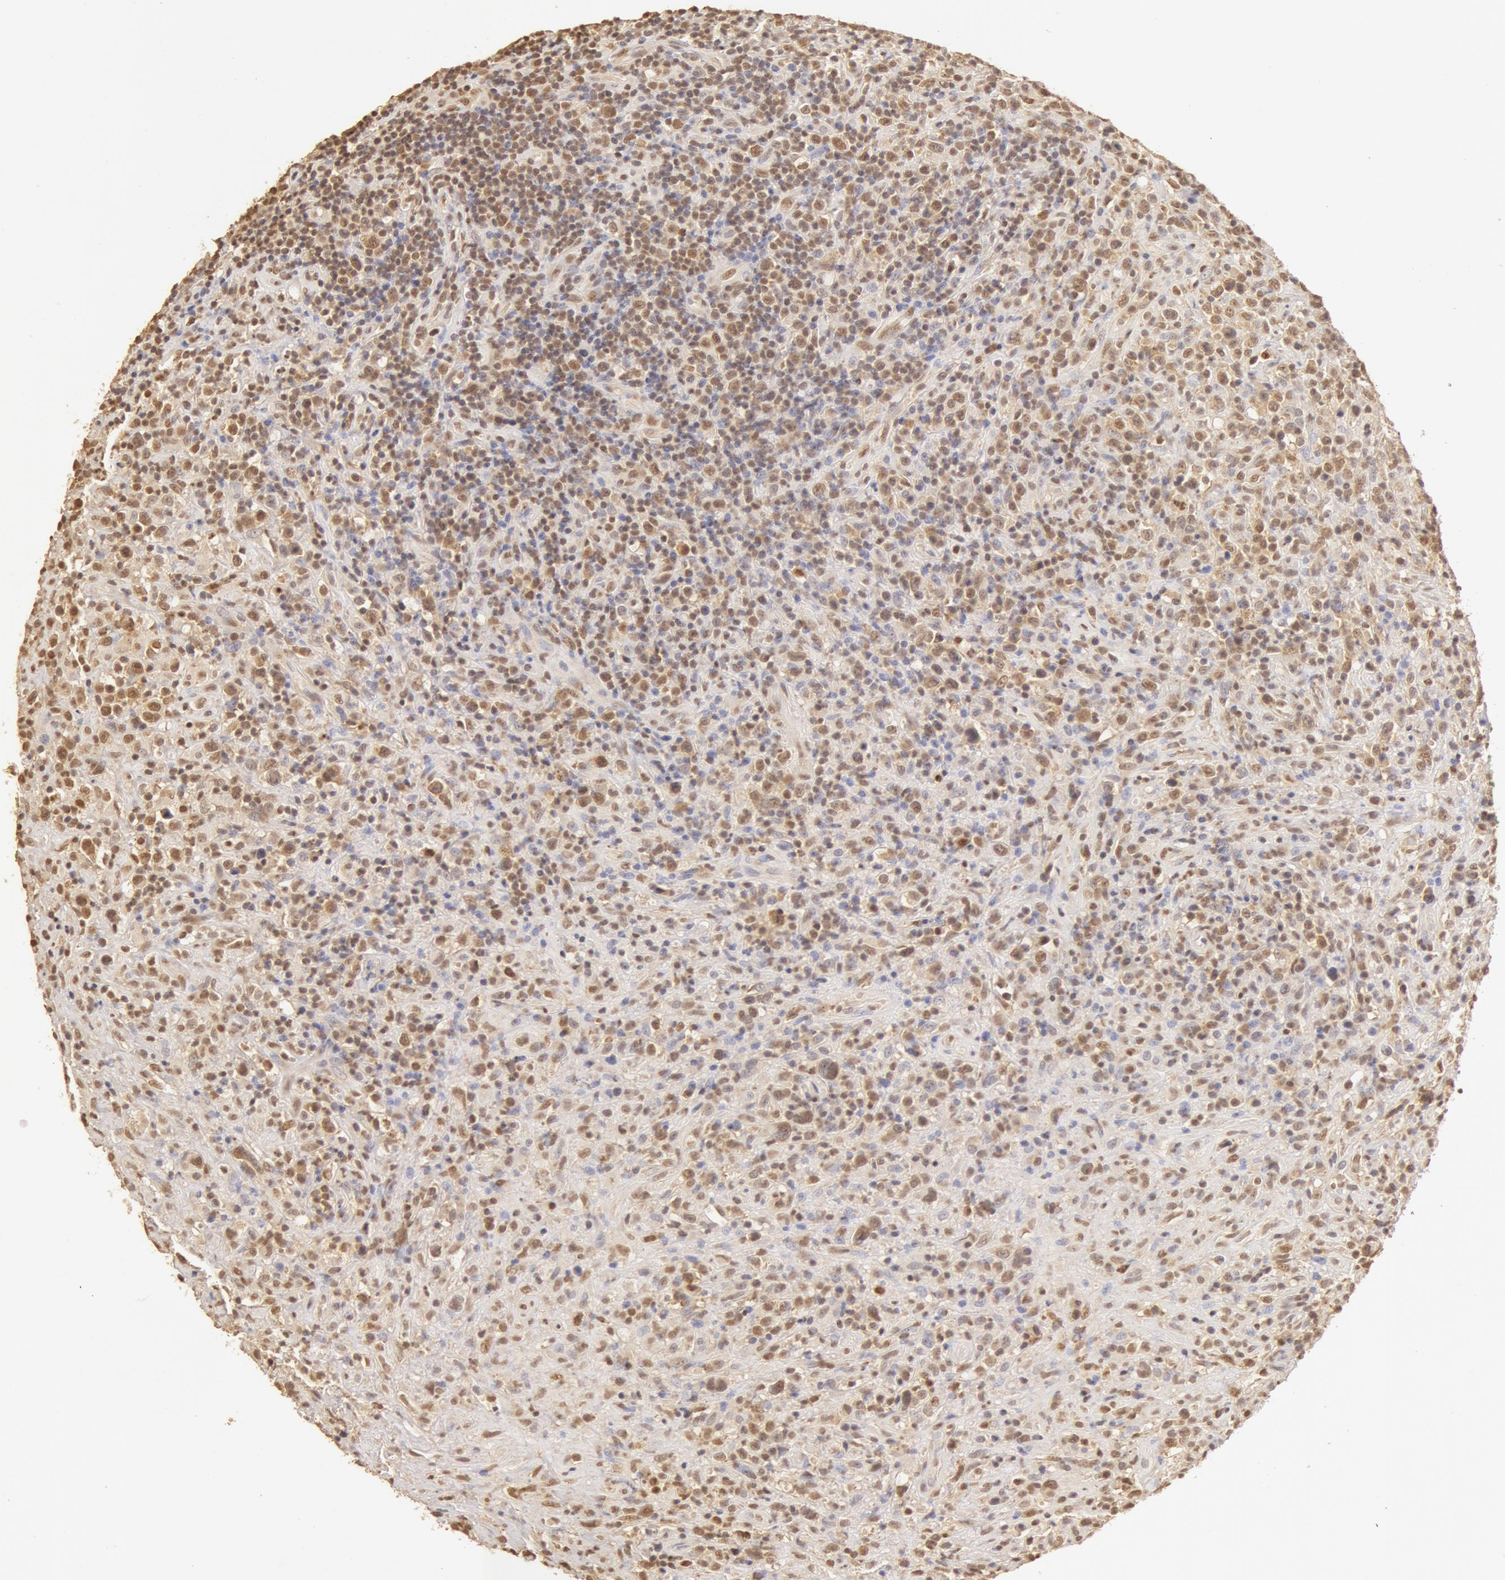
{"staining": {"intensity": "moderate", "quantity": ">75%", "location": "cytoplasmic/membranous,nuclear"}, "tissue": "lymphoma", "cell_type": "Tumor cells", "image_type": "cancer", "snomed": [{"axis": "morphology", "description": "Hodgkin's disease, NOS"}, {"axis": "topography", "description": "Lymph node"}], "caption": "Human lymphoma stained for a protein (brown) displays moderate cytoplasmic/membranous and nuclear positive staining in approximately >75% of tumor cells.", "gene": "SNRNP70", "patient": {"sex": "male", "age": 46}}